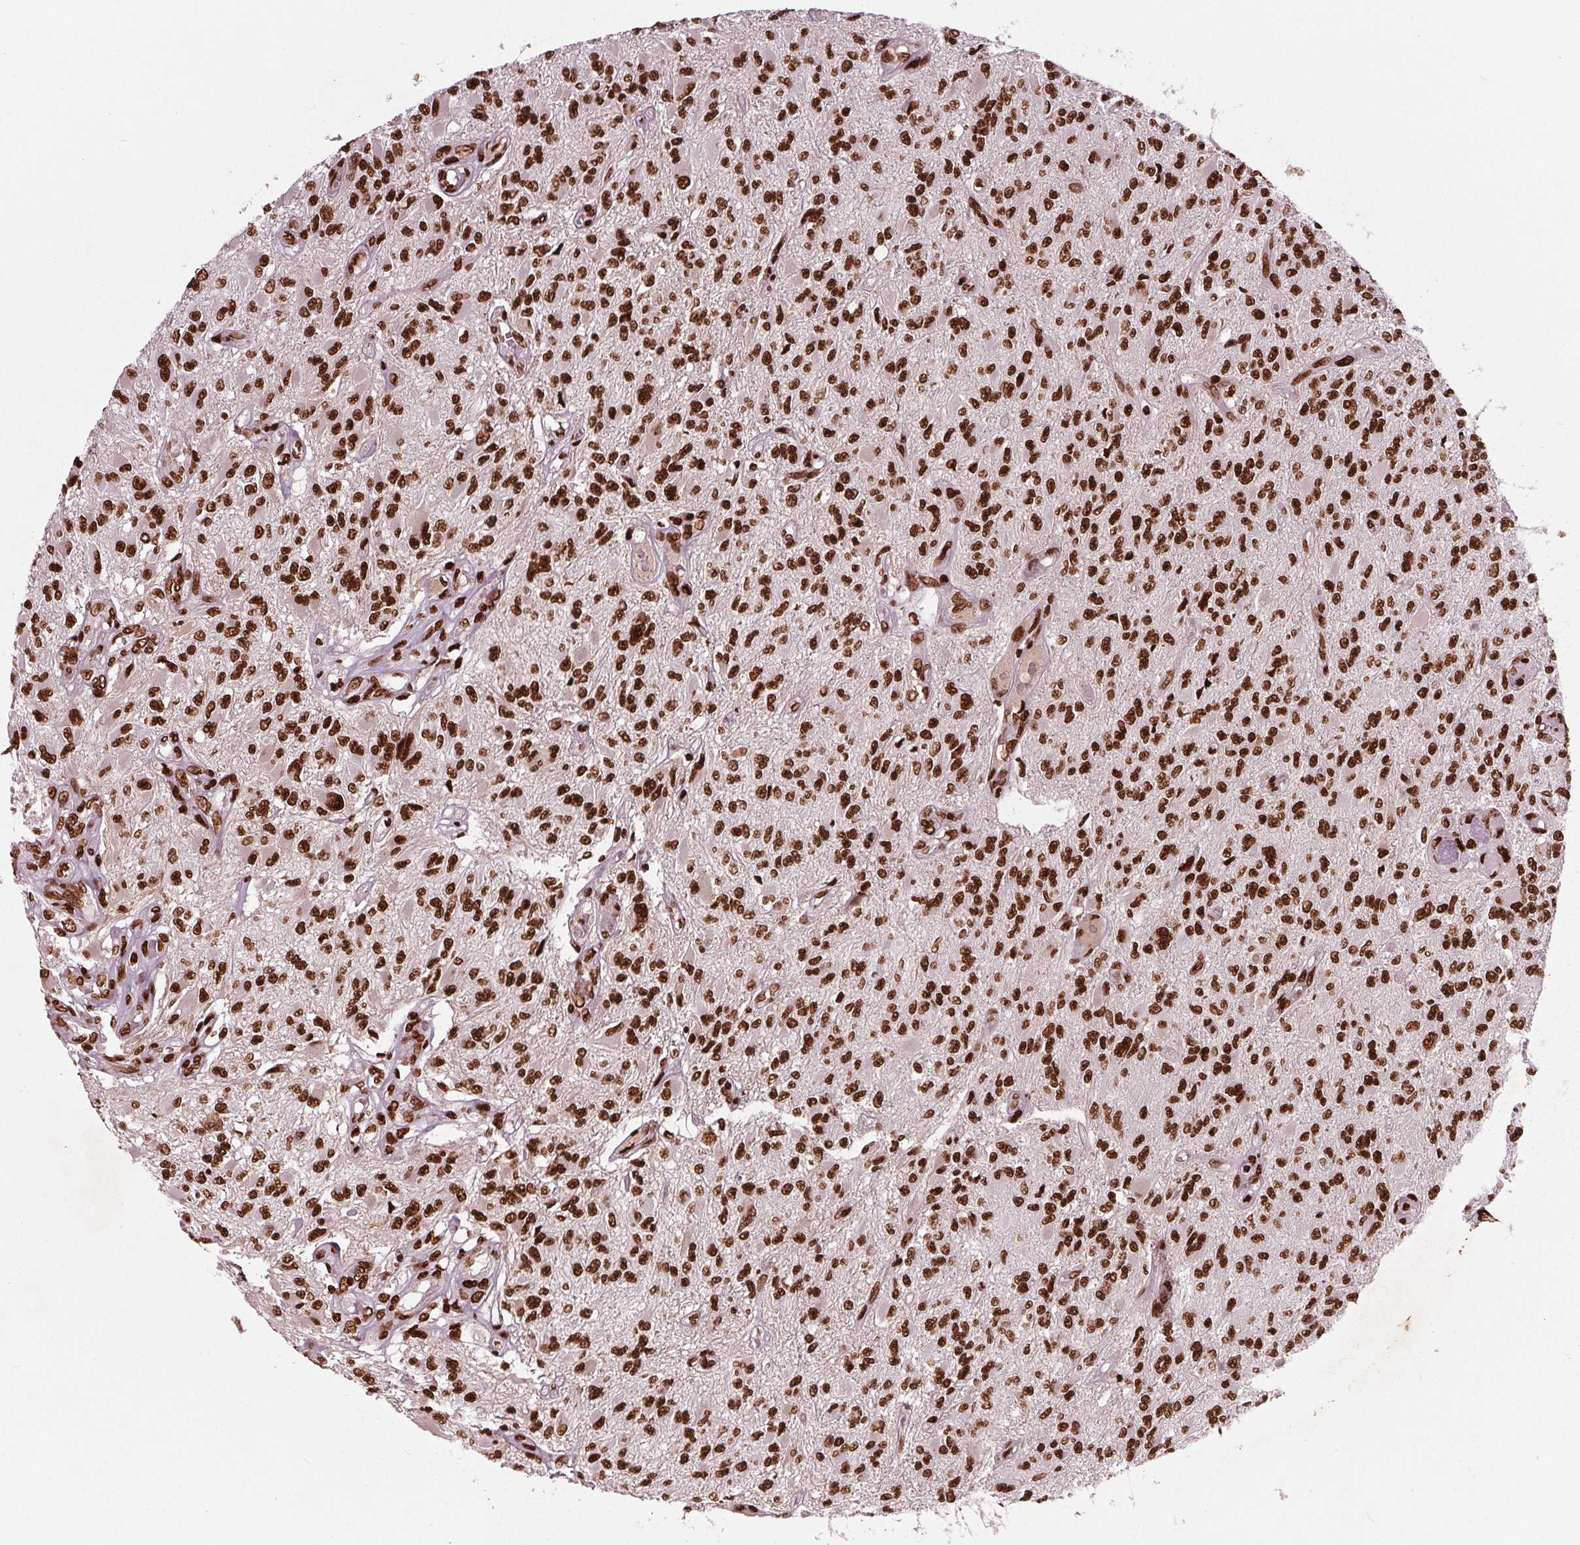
{"staining": {"intensity": "strong", "quantity": ">75%", "location": "nuclear"}, "tissue": "glioma", "cell_type": "Tumor cells", "image_type": "cancer", "snomed": [{"axis": "morphology", "description": "Glioma, malignant, High grade"}, {"axis": "topography", "description": "Brain"}], "caption": "Immunohistochemistry (DAB (3,3'-diaminobenzidine)) staining of glioma shows strong nuclear protein expression in about >75% of tumor cells. The staining was performed using DAB to visualize the protein expression in brown, while the nuclei were stained in blue with hematoxylin (Magnification: 20x).", "gene": "BRD4", "patient": {"sex": "female", "age": 63}}